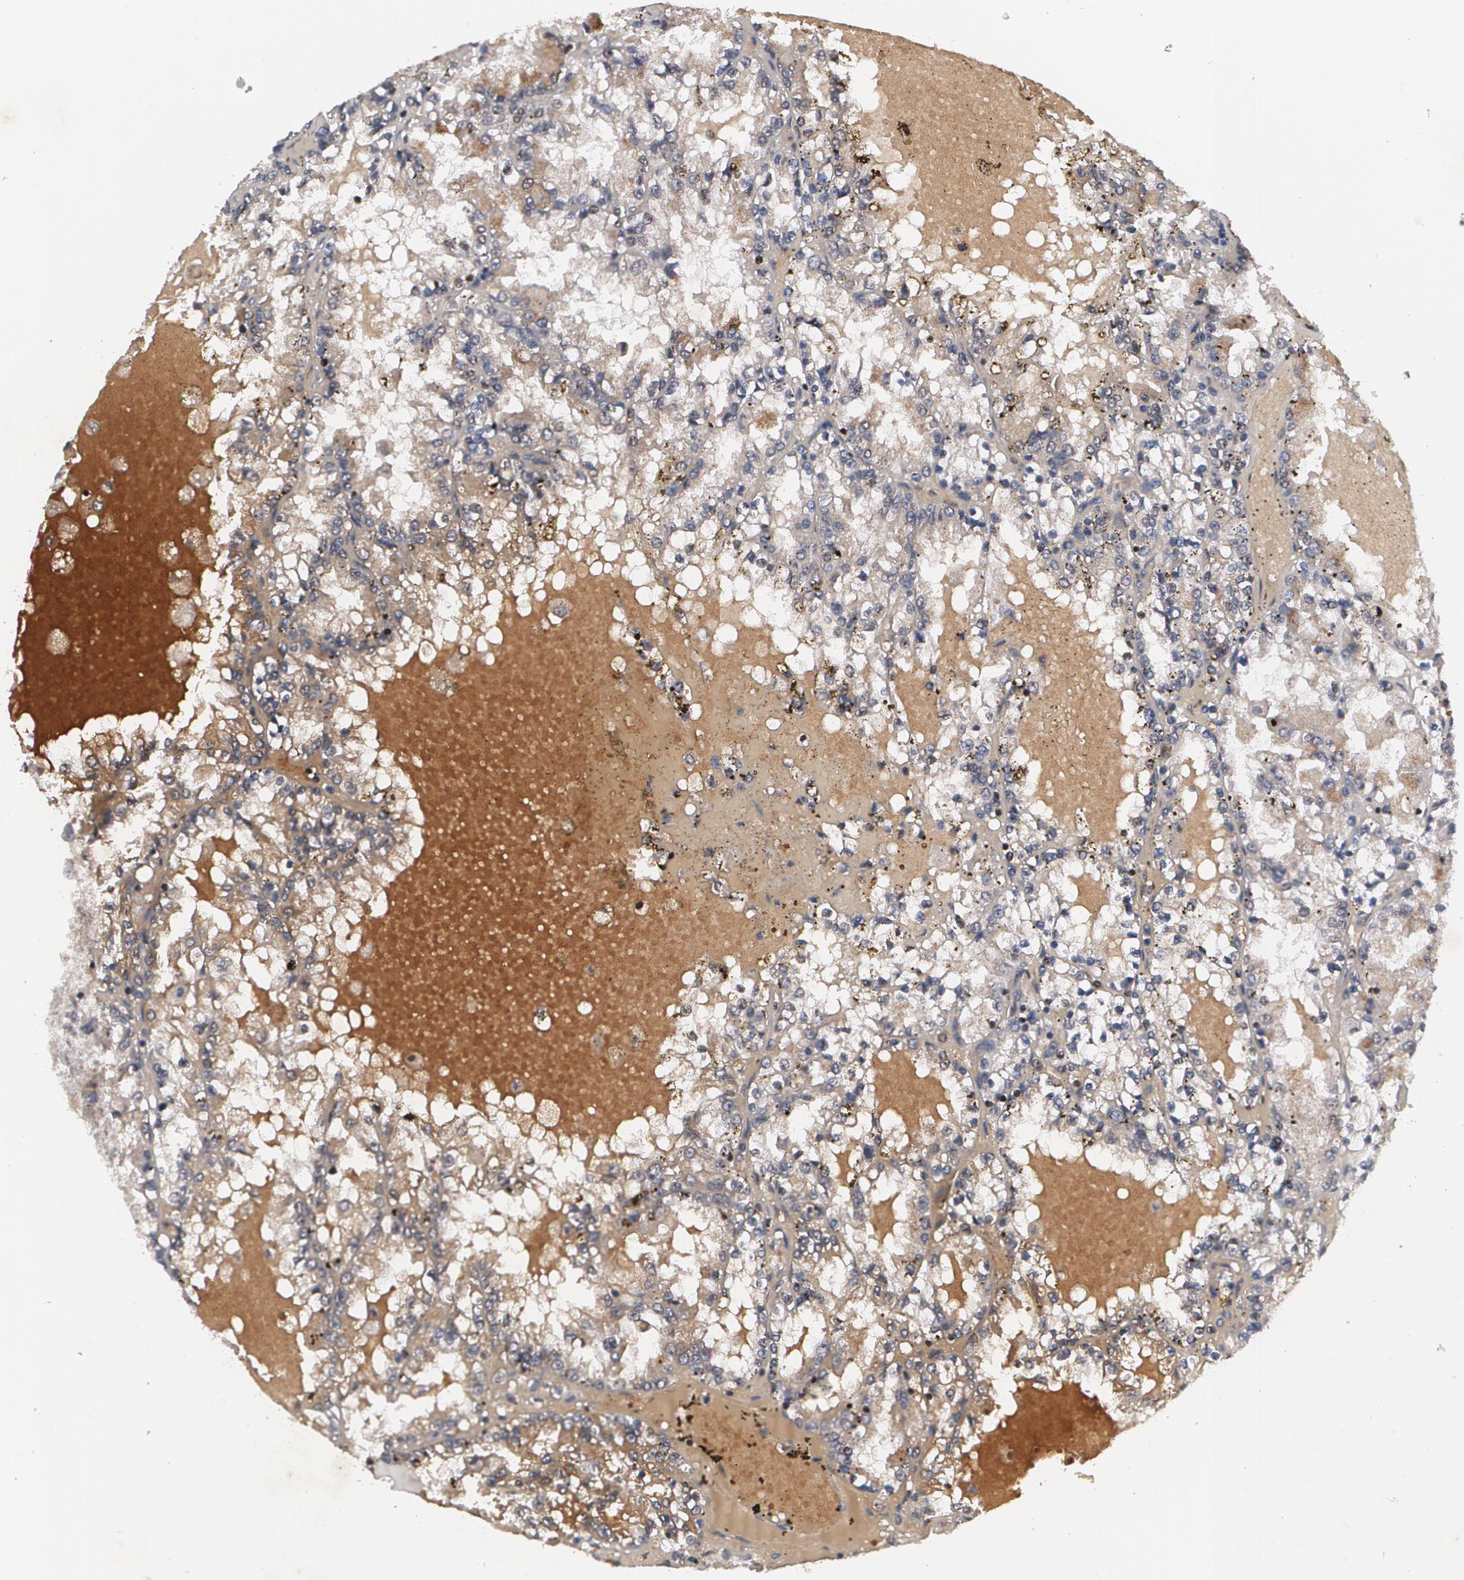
{"staining": {"intensity": "weak", "quantity": "25%-75%", "location": "cytoplasmic/membranous"}, "tissue": "renal cancer", "cell_type": "Tumor cells", "image_type": "cancer", "snomed": [{"axis": "morphology", "description": "Adenocarcinoma, NOS"}, {"axis": "topography", "description": "Kidney"}], "caption": "About 25%-75% of tumor cells in human renal cancer (adenocarcinoma) reveal weak cytoplasmic/membranous protein expression as visualized by brown immunohistochemical staining.", "gene": "MVP", "patient": {"sex": "female", "age": 56}}